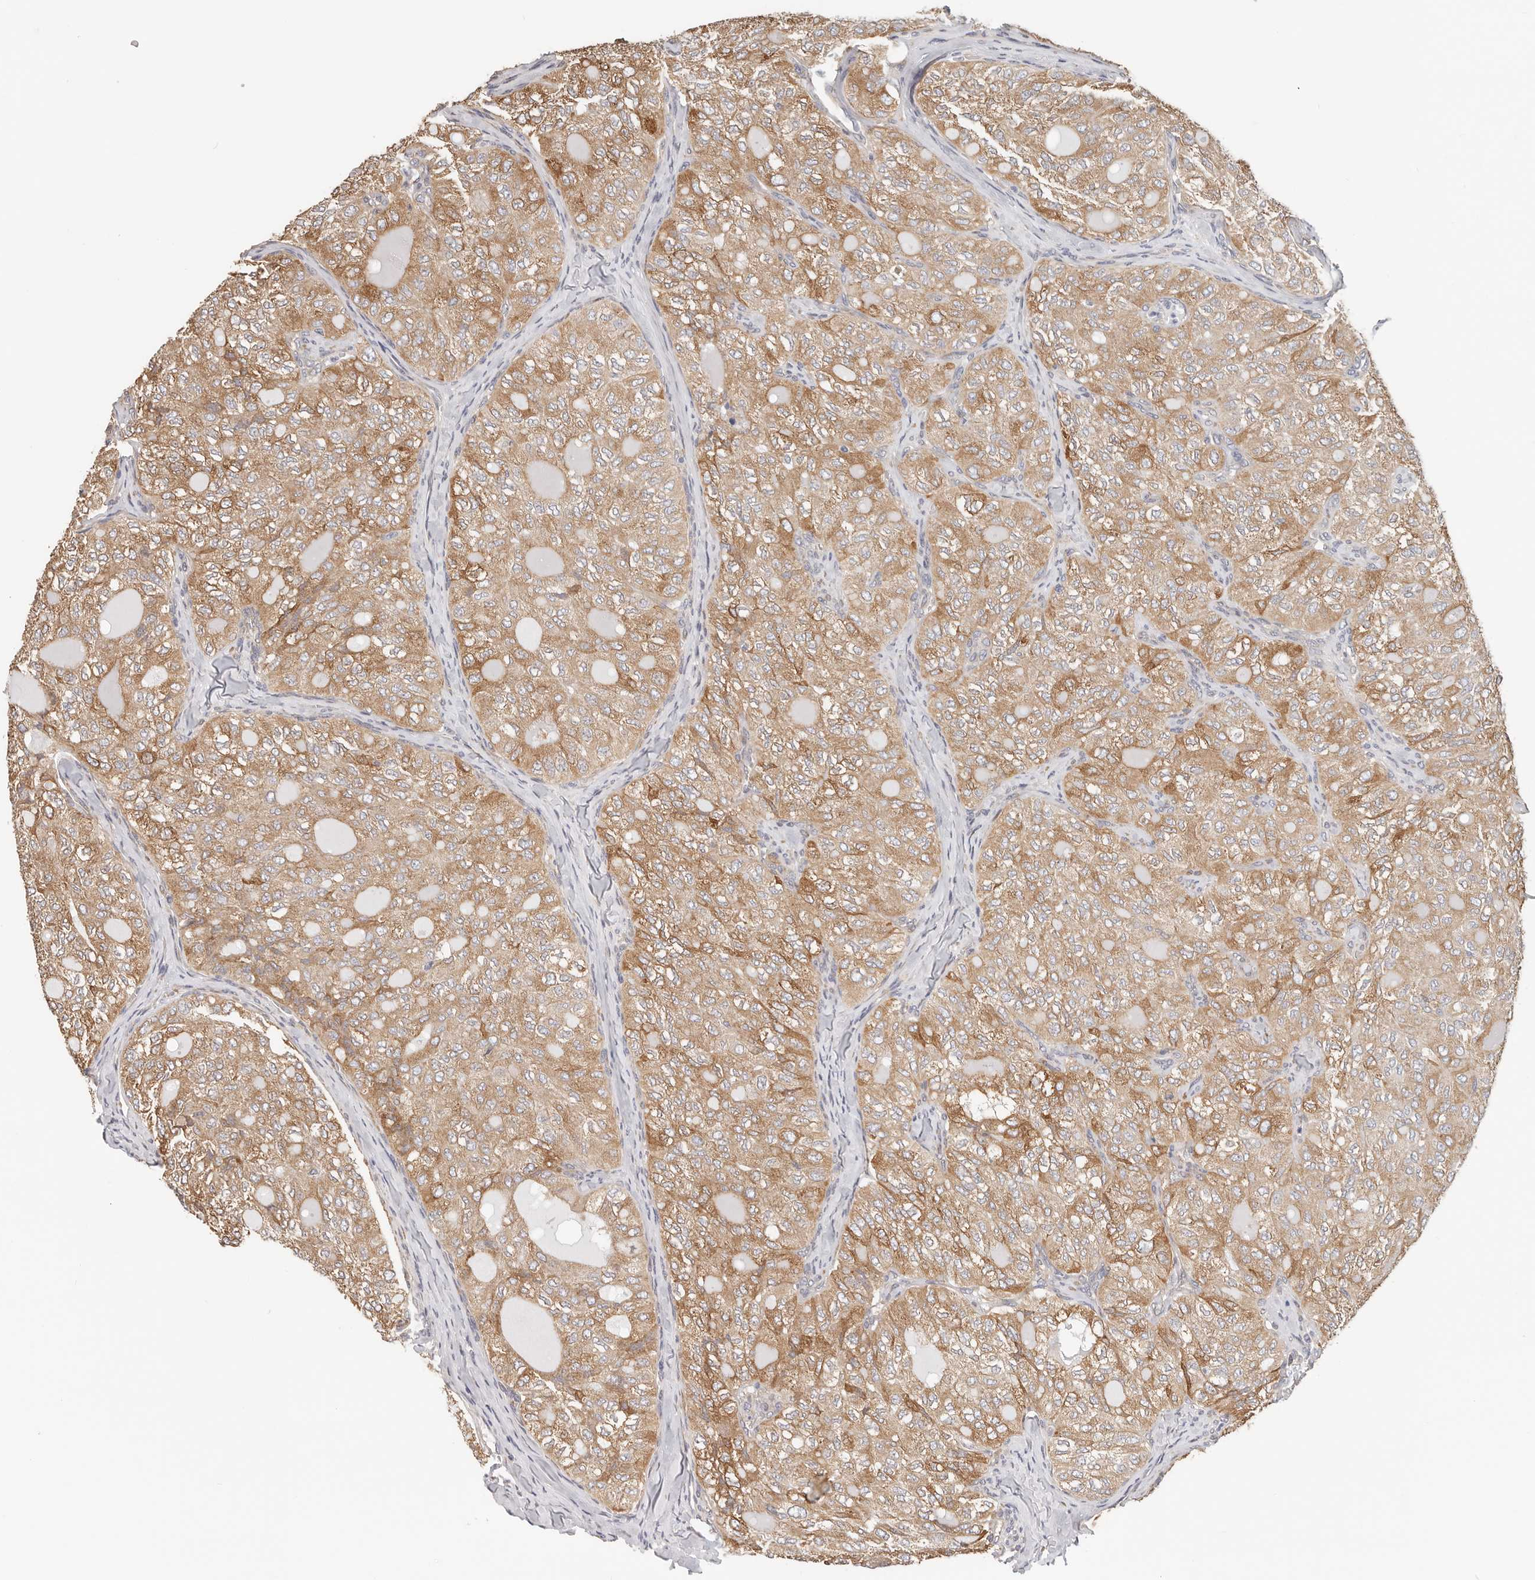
{"staining": {"intensity": "moderate", "quantity": ">75%", "location": "cytoplasmic/membranous"}, "tissue": "thyroid cancer", "cell_type": "Tumor cells", "image_type": "cancer", "snomed": [{"axis": "morphology", "description": "Follicular adenoma carcinoma, NOS"}, {"axis": "topography", "description": "Thyroid gland"}], "caption": "The micrograph displays staining of thyroid cancer, revealing moderate cytoplasmic/membranous protein expression (brown color) within tumor cells.", "gene": "AFDN", "patient": {"sex": "male", "age": 75}}